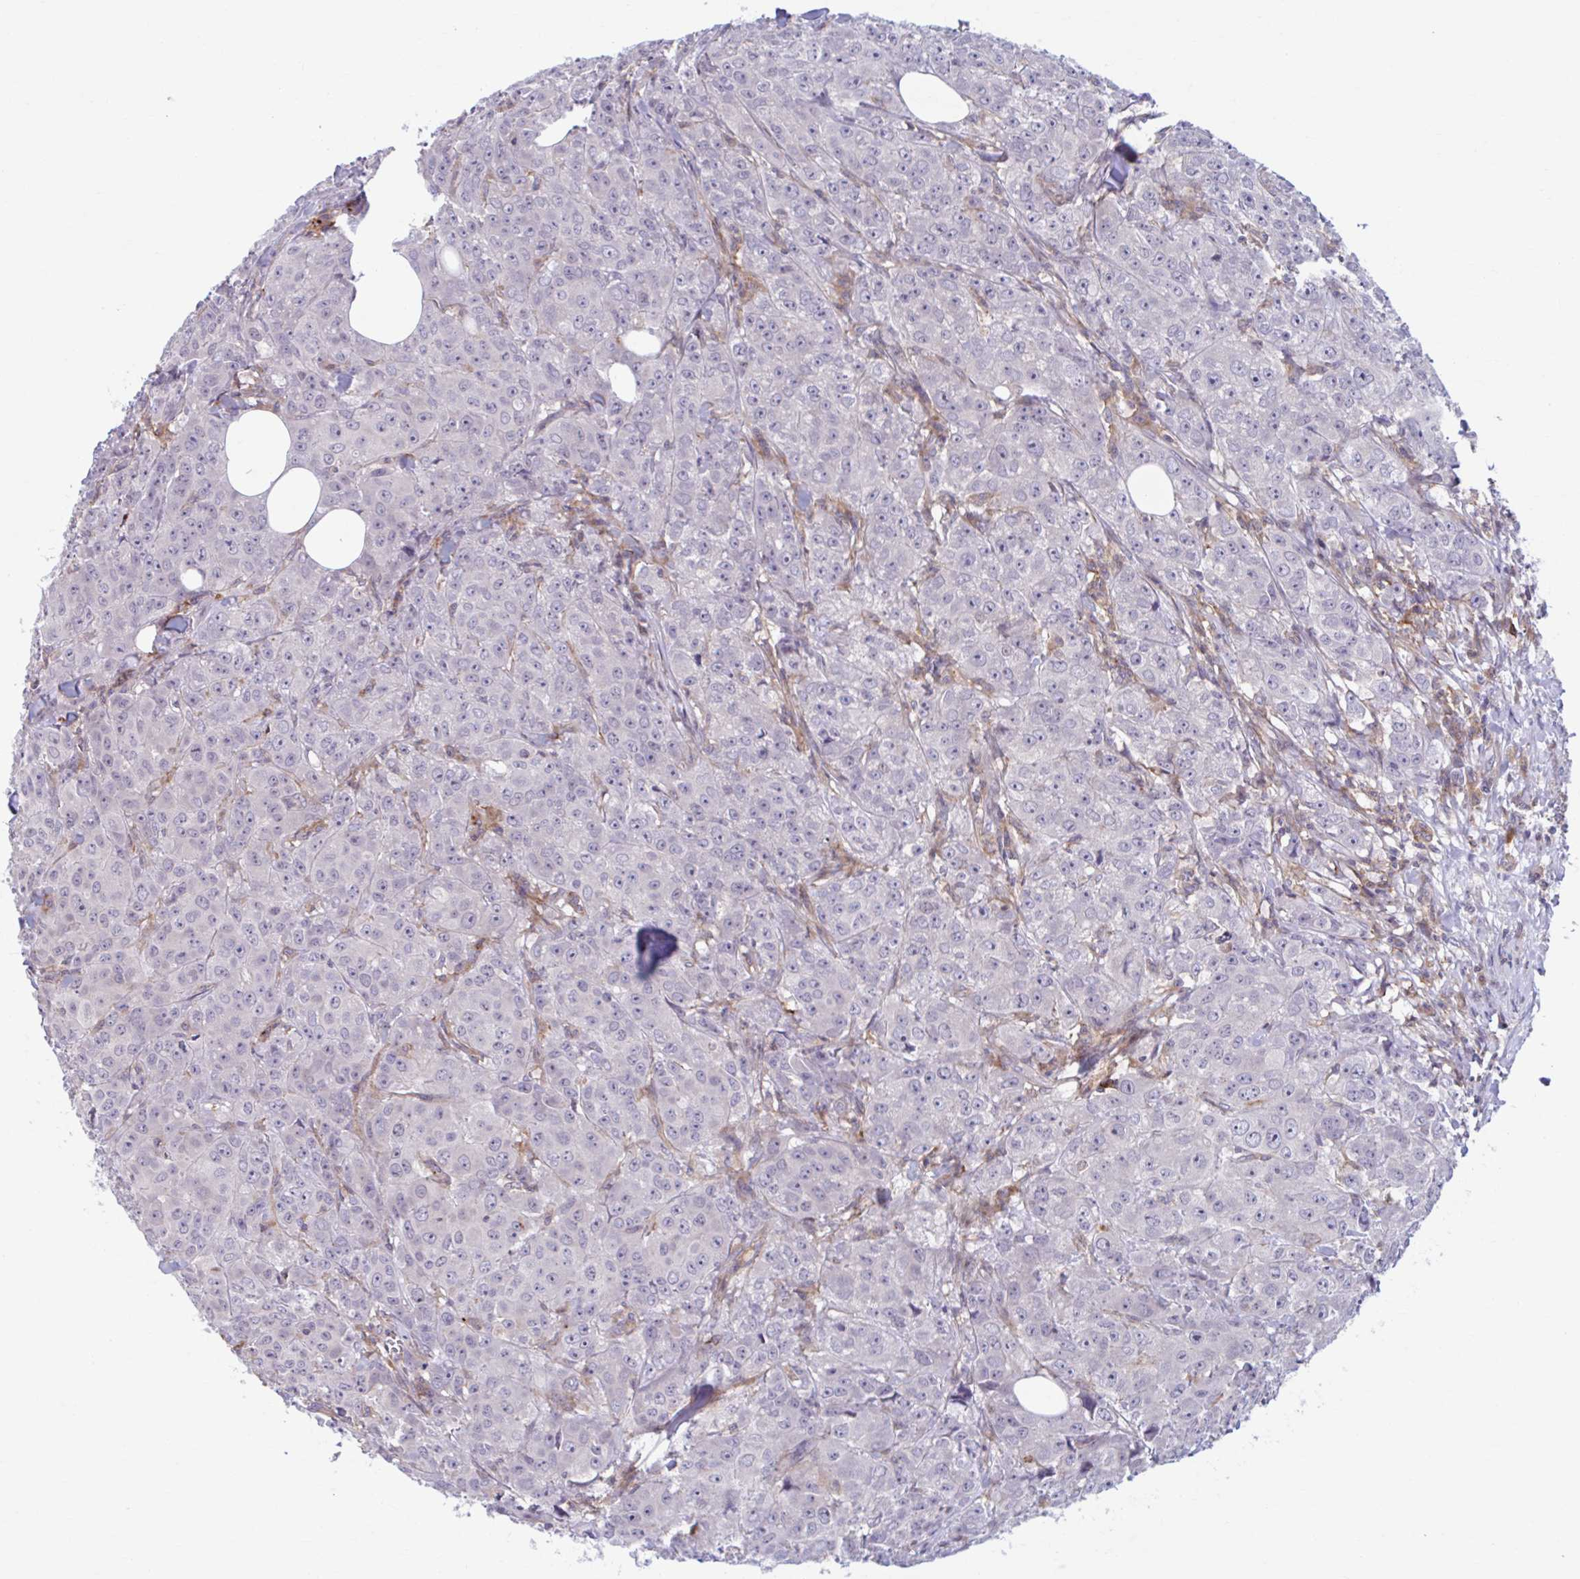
{"staining": {"intensity": "negative", "quantity": "none", "location": "none"}, "tissue": "breast cancer", "cell_type": "Tumor cells", "image_type": "cancer", "snomed": [{"axis": "morphology", "description": "Normal tissue, NOS"}, {"axis": "morphology", "description": "Duct carcinoma"}, {"axis": "topography", "description": "Breast"}], "caption": "Breast cancer (invasive ductal carcinoma) was stained to show a protein in brown. There is no significant positivity in tumor cells.", "gene": "ADAT3", "patient": {"sex": "female", "age": 43}}